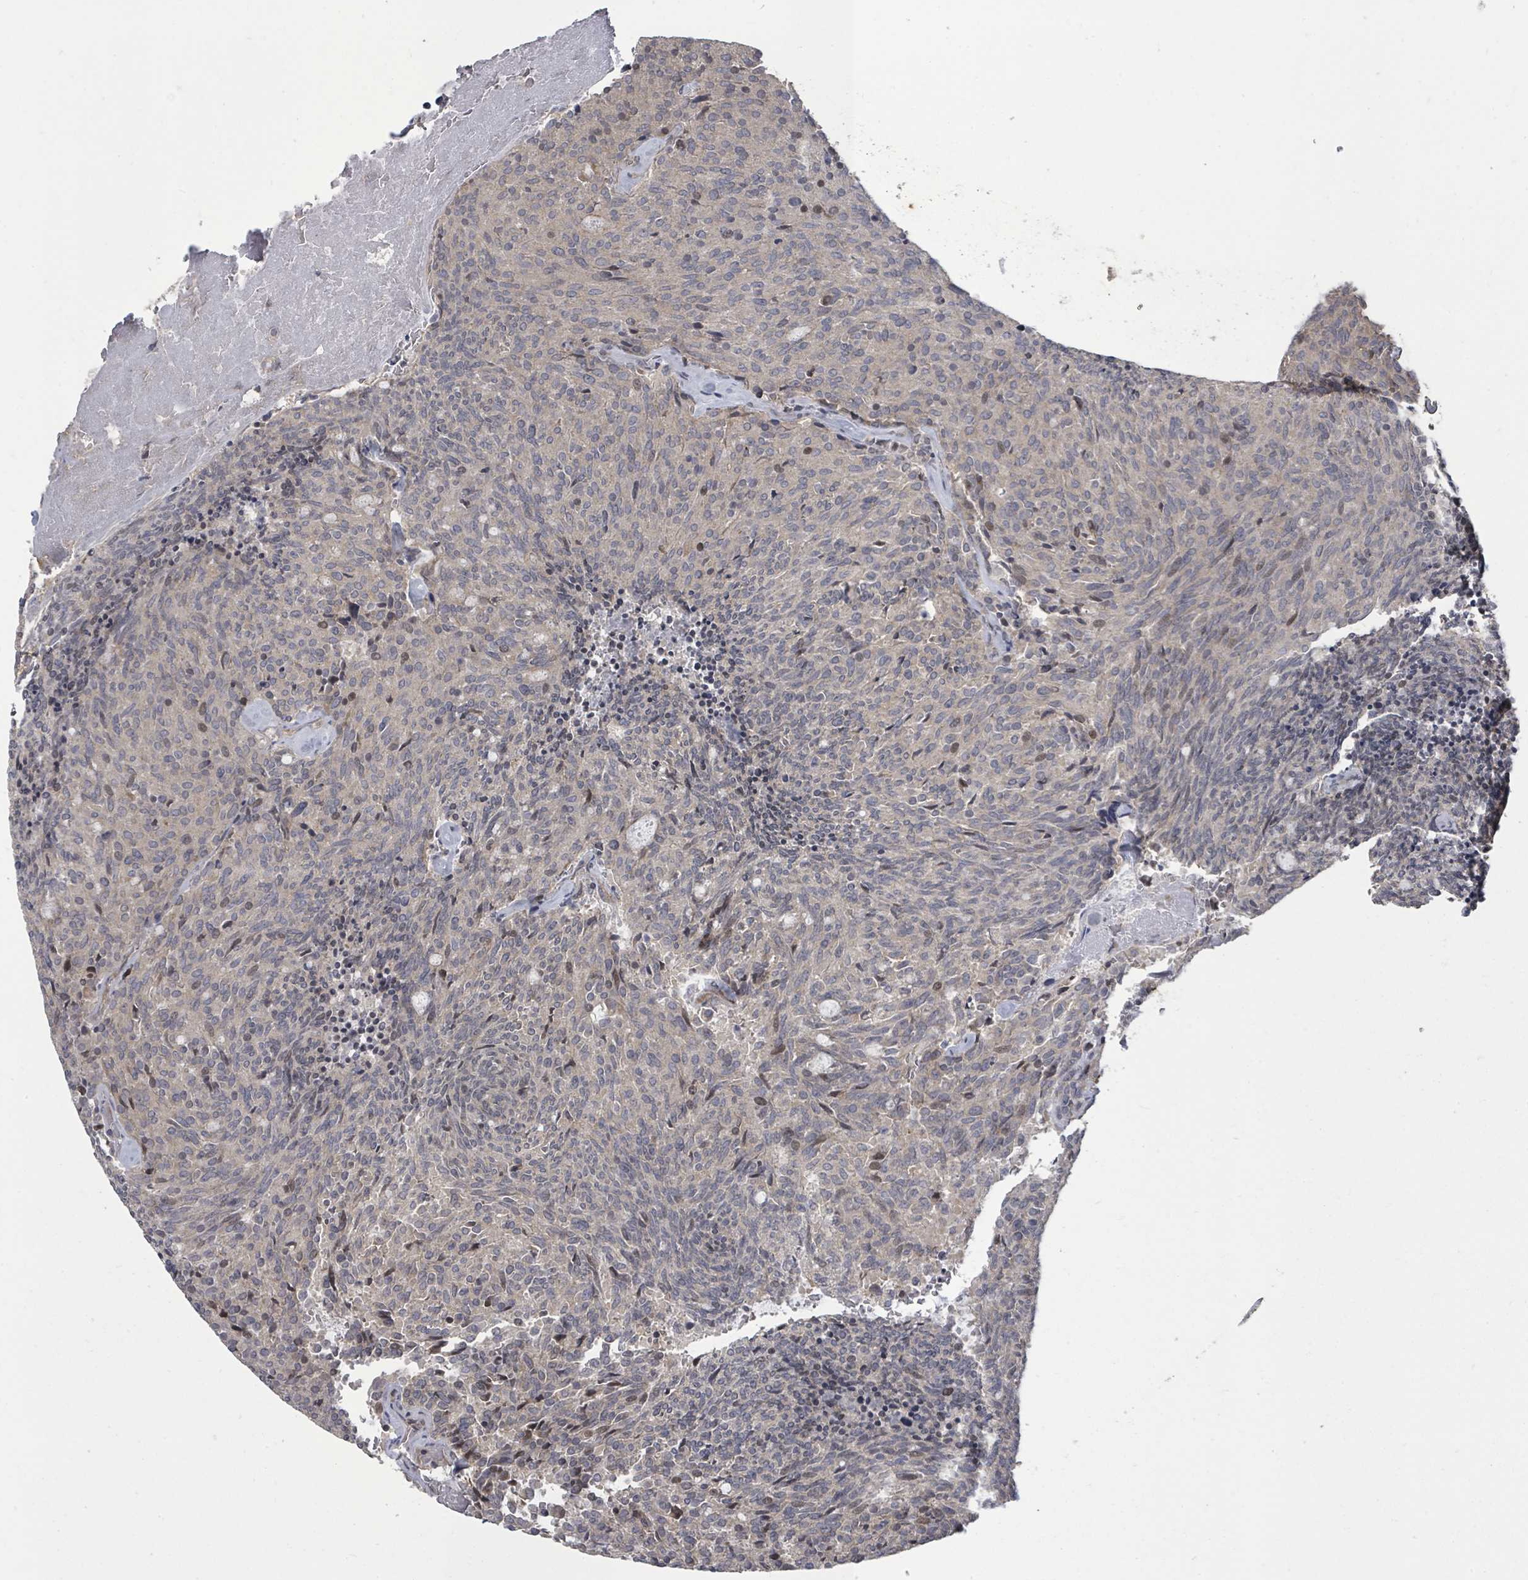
{"staining": {"intensity": "moderate", "quantity": "<25%", "location": "nuclear"}, "tissue": "carcinoid", "cell_type": "Tumor cells", "image_type": "cancer", "snomed": [{"axis": "morphology", "description": "Carcinoid, malignant, NOS"}, {"axis": "topography", "description": "Pancreas"}], "caption": "Immunohistochemistry (IHC) photomicrograph of carcinoid (malignant) stained for a protein (brown), which exhibits low levels of moderate nuclear positivity in approximately <25% of tumor cells.", "gene": "KRTAP27-1", "patient": {"sex": "female", "age": 54}}